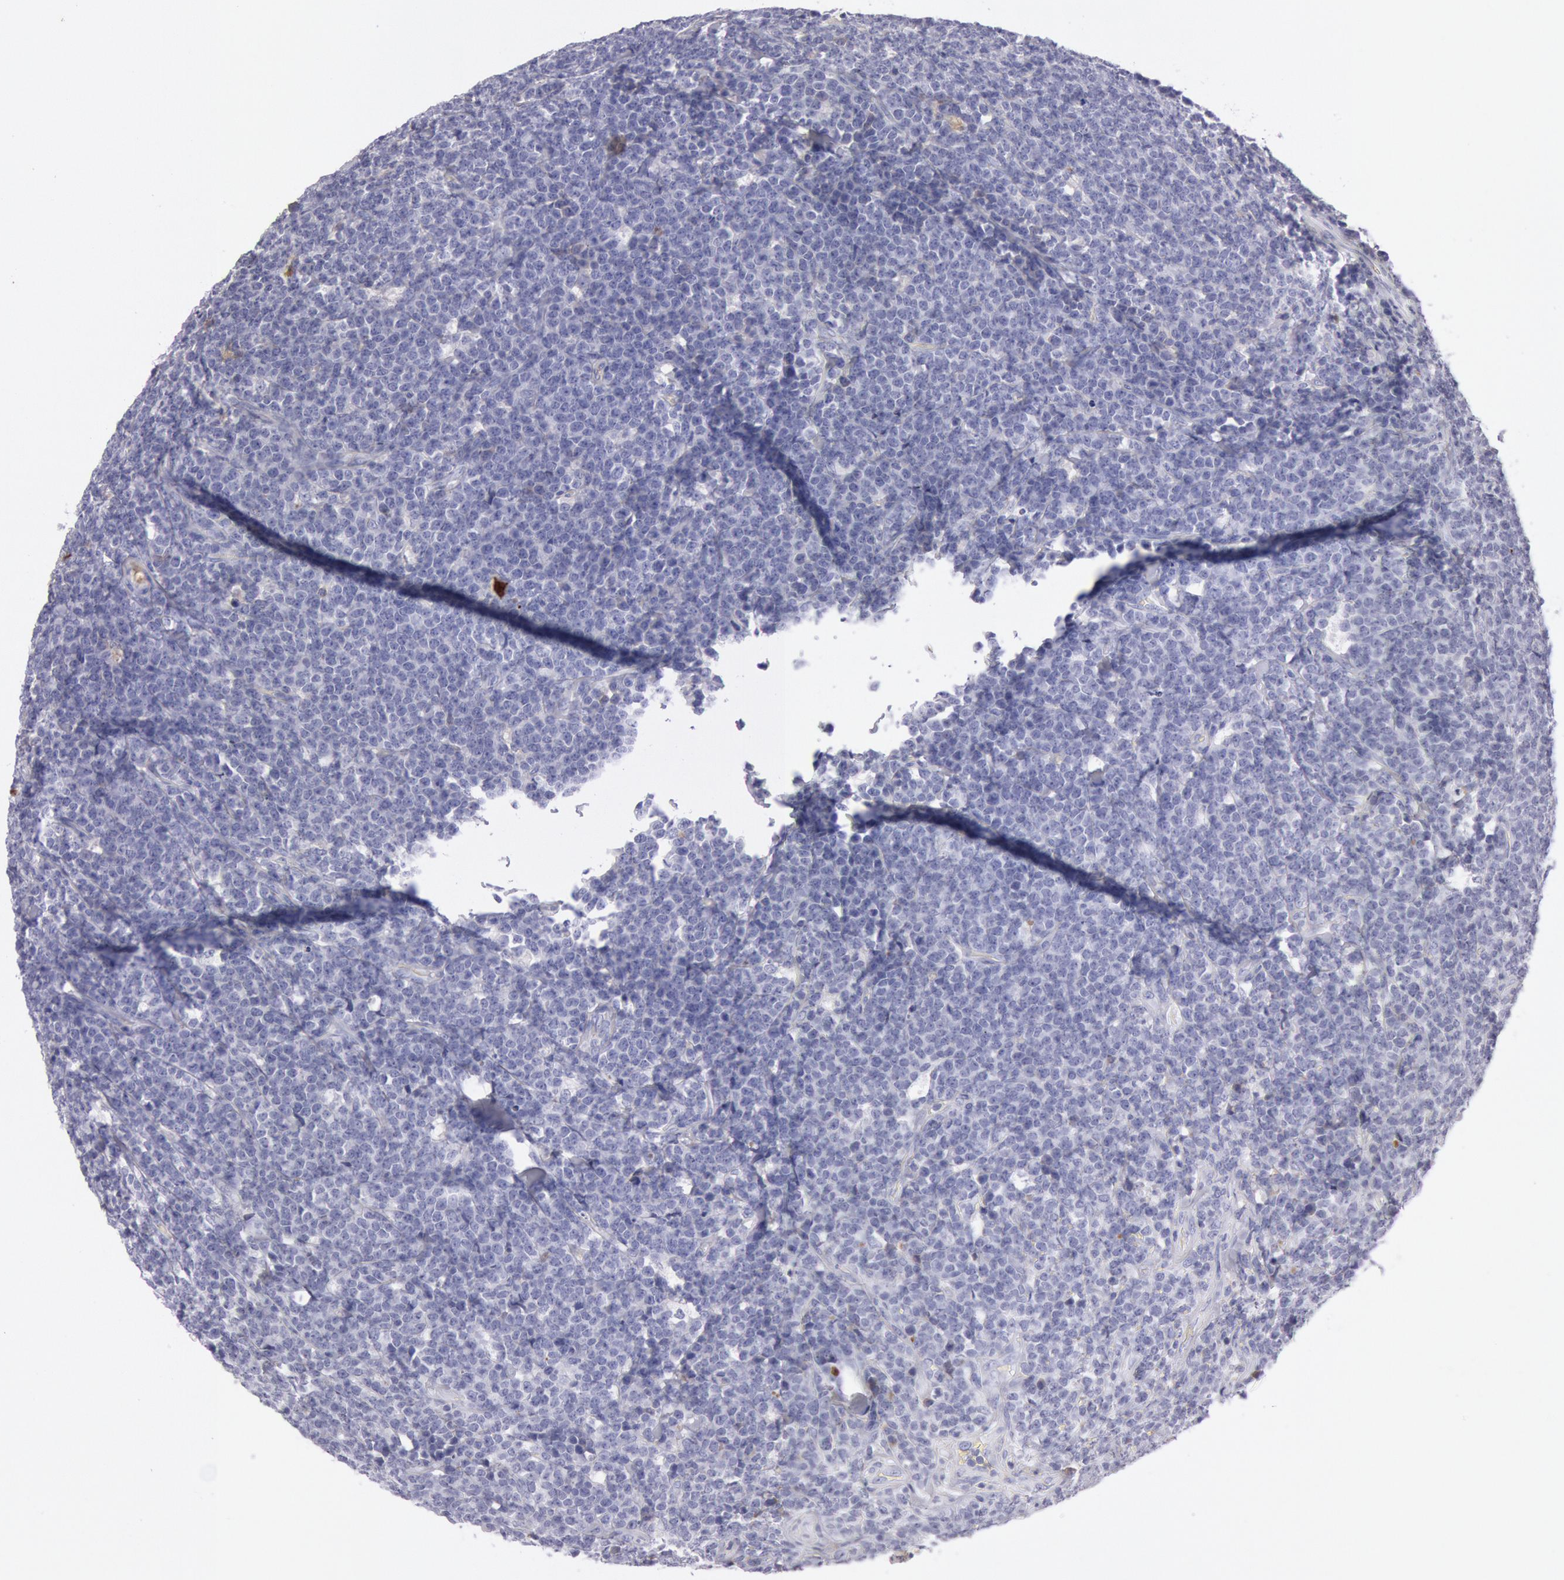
{"staining": {"intensity": "negative", "quantity": "none", "location": "none"}, "tissue": "lymphoma", "cell_type": "Tumor cells", "image_type": "cancer", "snomed": [{"axis": "morphology", "description": "Malignant lymphoma, non-Hodgkin's type, High grade"}, {"axis": "topography", "description": "Small intestine"}, {"axis": "topography", "description": "Colon"}], "caption": "Tumor cells are negative for brown protein staining in lymphoma. (Immunohistochemistry, brightfield microscopy, high magnification).", "gene": "IGHA1", "patient": {"sex": "male", "age": 8}}